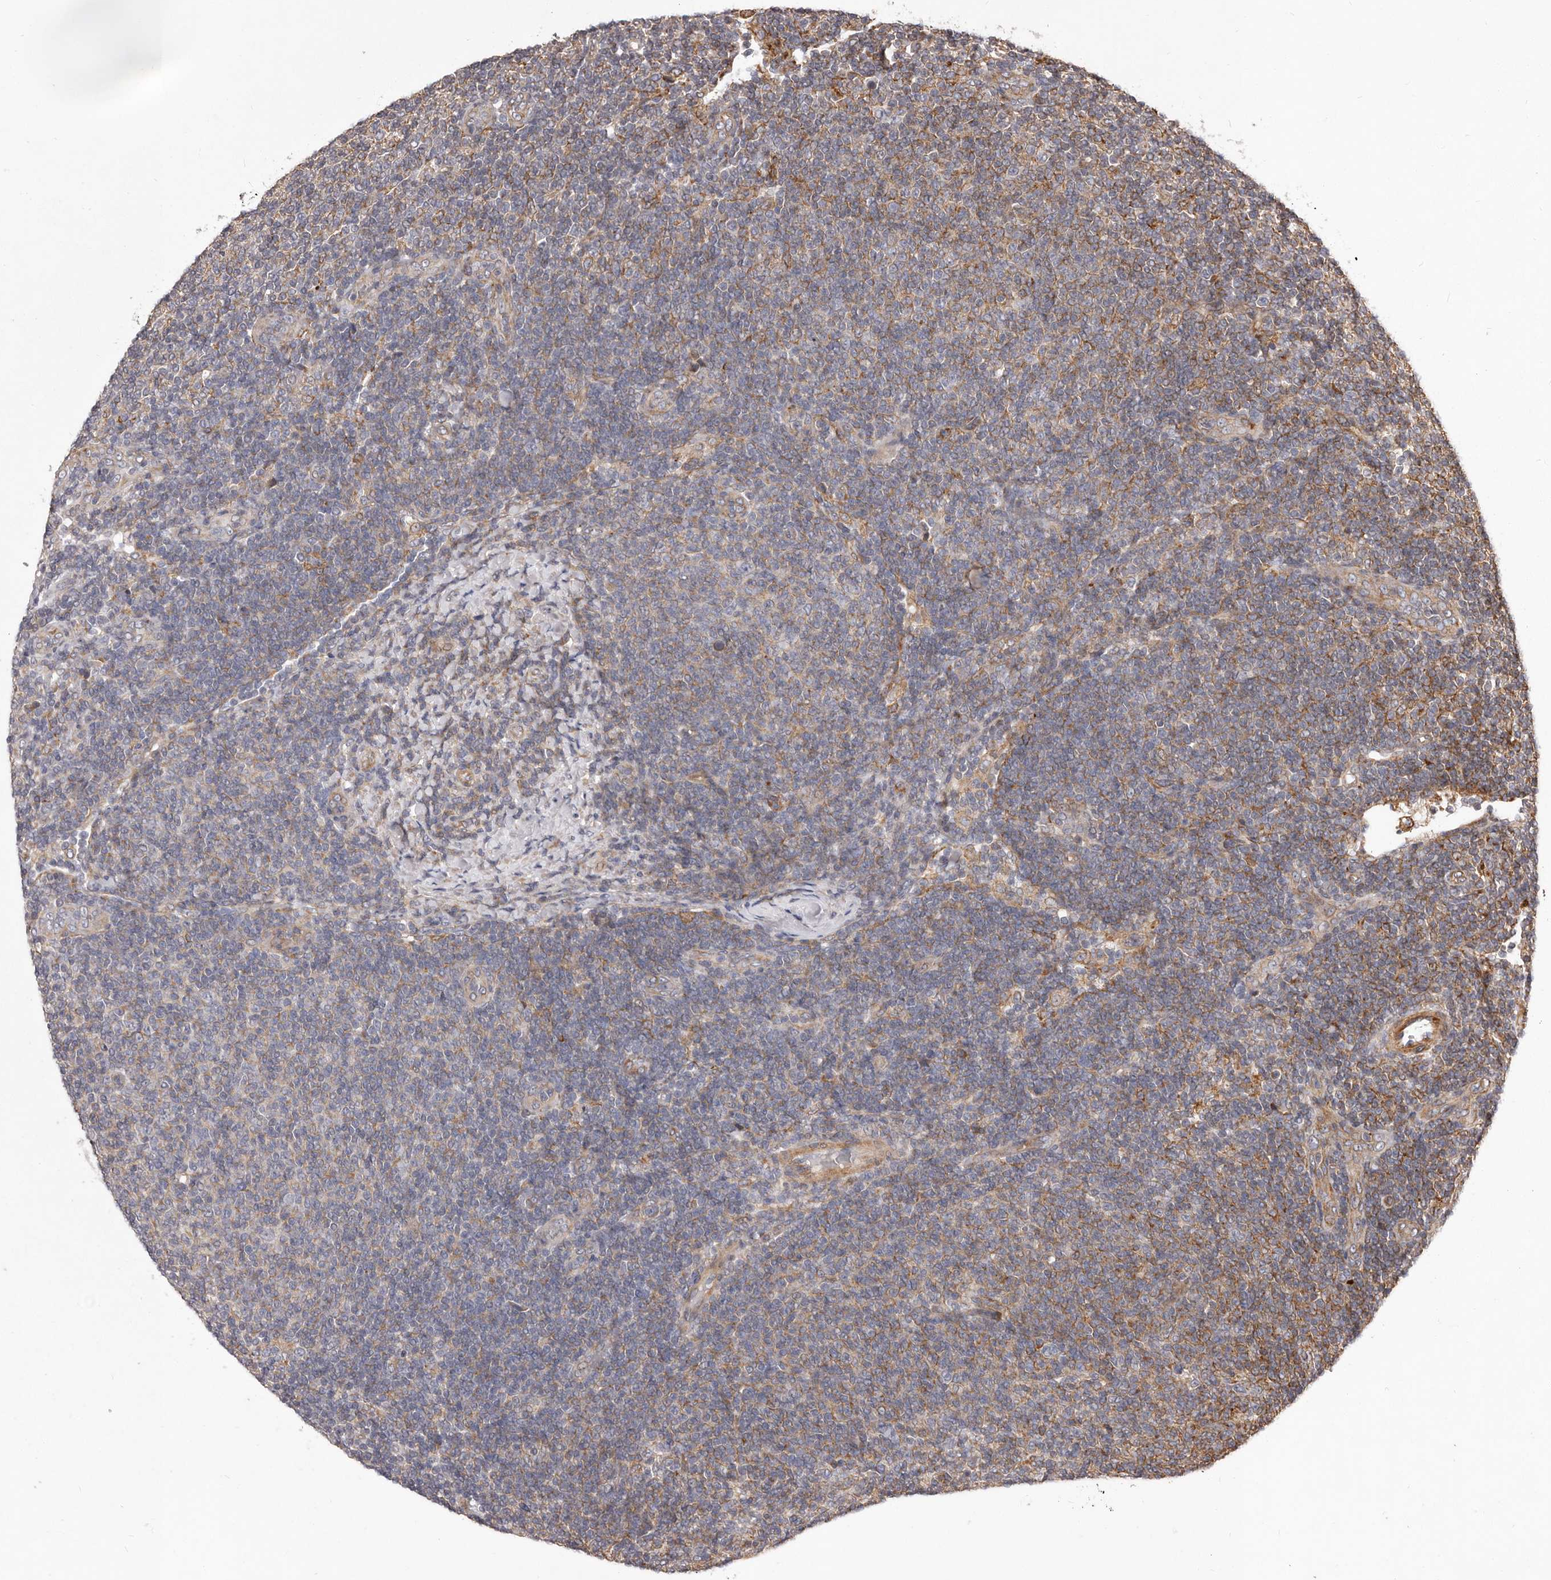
{"staining": {"intensity": "negative", "quantity": "none", "location": "none"}, "tissue": "lymphoma", "cell_type": "Tumor cells", "image_type": "cancer", "snomed": [{"axis": "morphology", "description": "Malignant lymphoma, non-Hodgkin's type, Low grade"}, {"axis": "topography", "description": "Lymph node"}], "caption": "High magnification brightfield microscopy of lymphoma stained with DAB (3,3'-diaminobenzidine) (brown) and counterstained with hematoxylin (blue): tumor cells show no significant staining. (Stains: DAB (3,3'-diaminobenzidine) immunohistochemistry (IHC) with hematoxylin counter stain, Microscopy: brightfield microscopy at high magnification).", "gene": "ALPK1", "patient": {"sex": "male", "age": 66}}